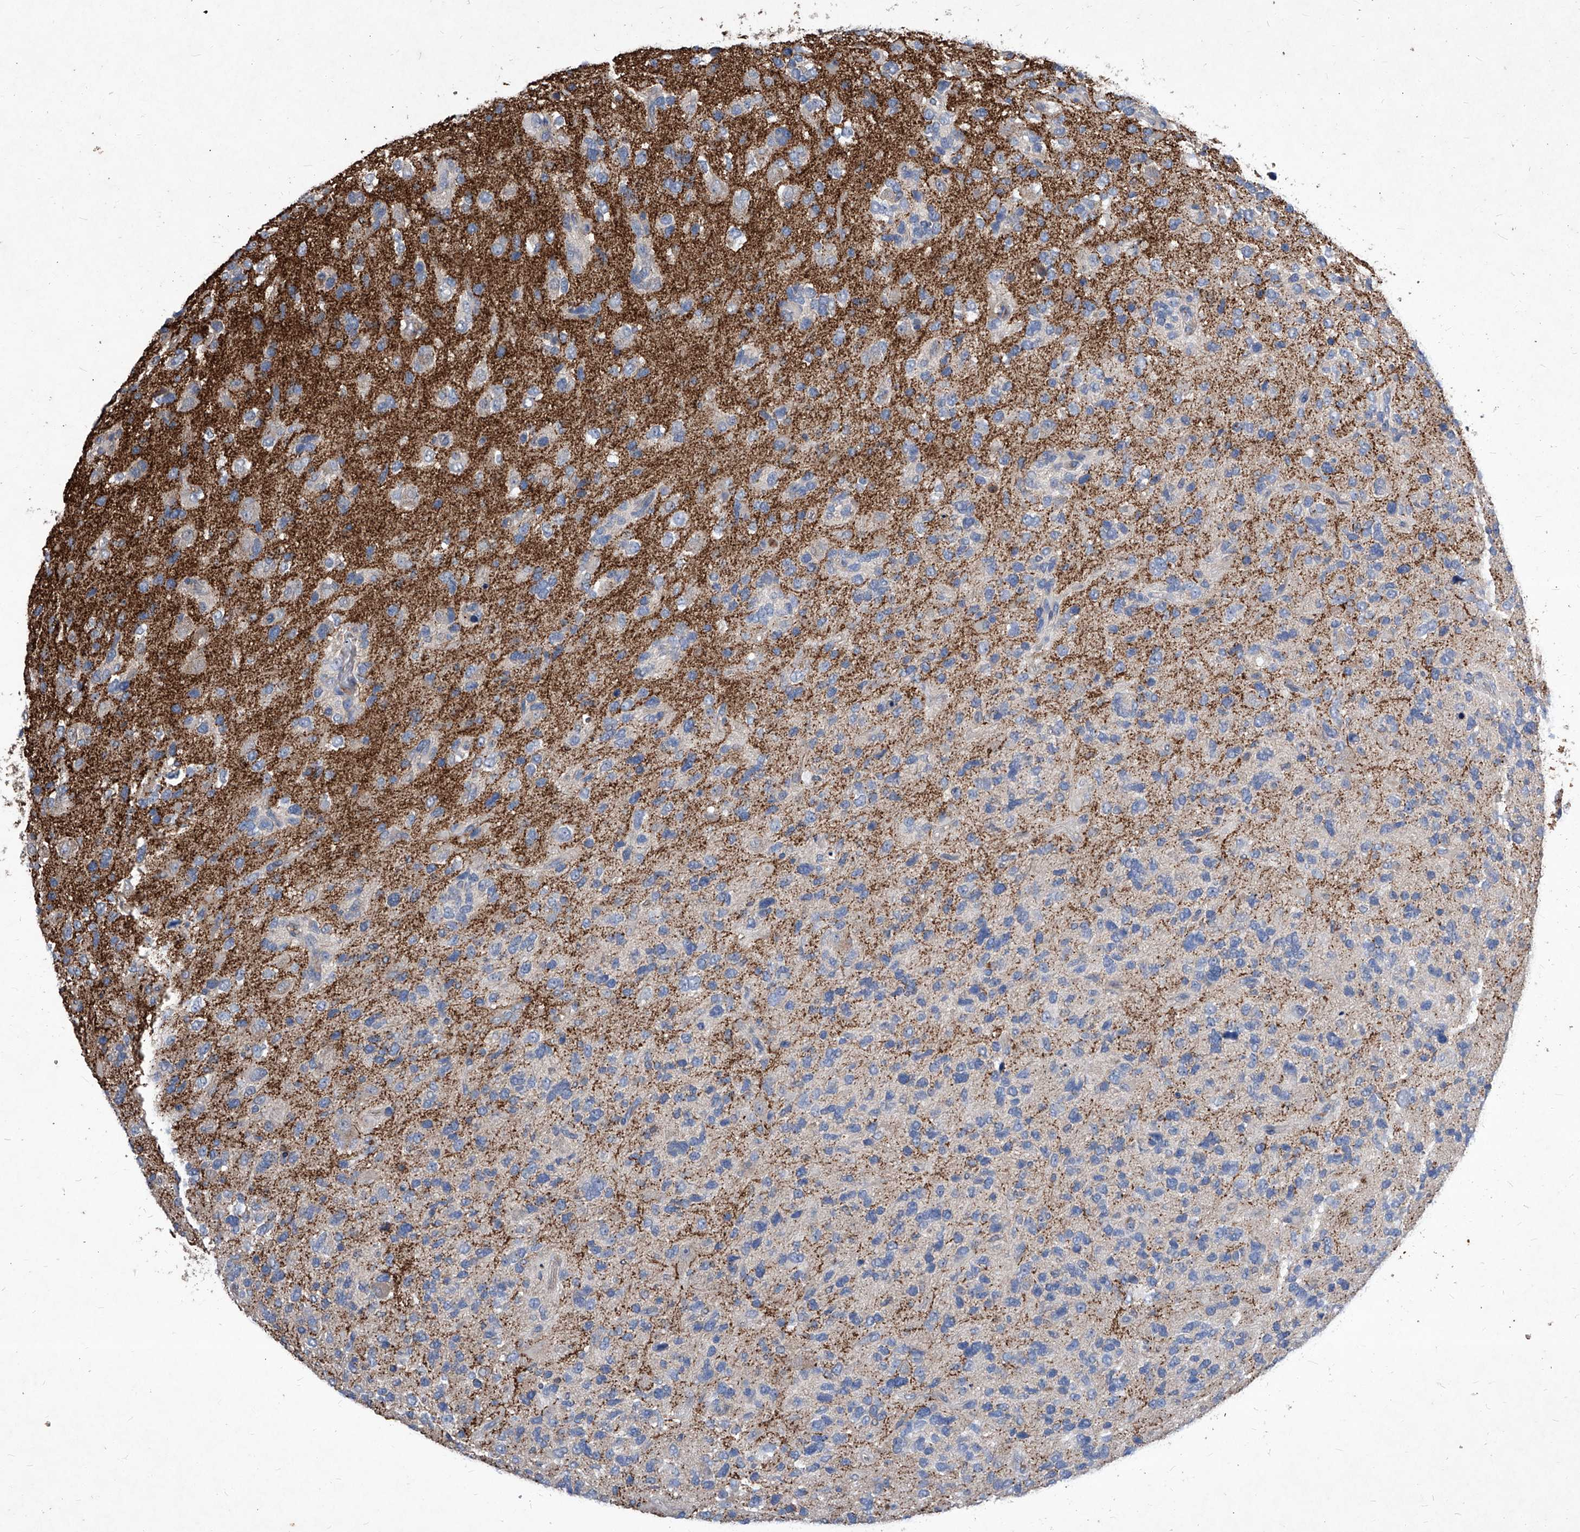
{"staining": {"intensity": "negative", "quantity": "none", "location": "none"}, "tissue": "glioma", "cell_type": "Tumor cells", "image_type": "cancer", "snomed": [{"axis": "morphology", "description": "Glioma, malignant, High grade"}, {"axis": "topography", "description": "Brain"}], "caption": "Protein analysis of high-grade glioma (malignant) shows no significant staining in tumor cells.", "gene": "SYNGR1", "patient": {"sex": "female", "age": 58}}